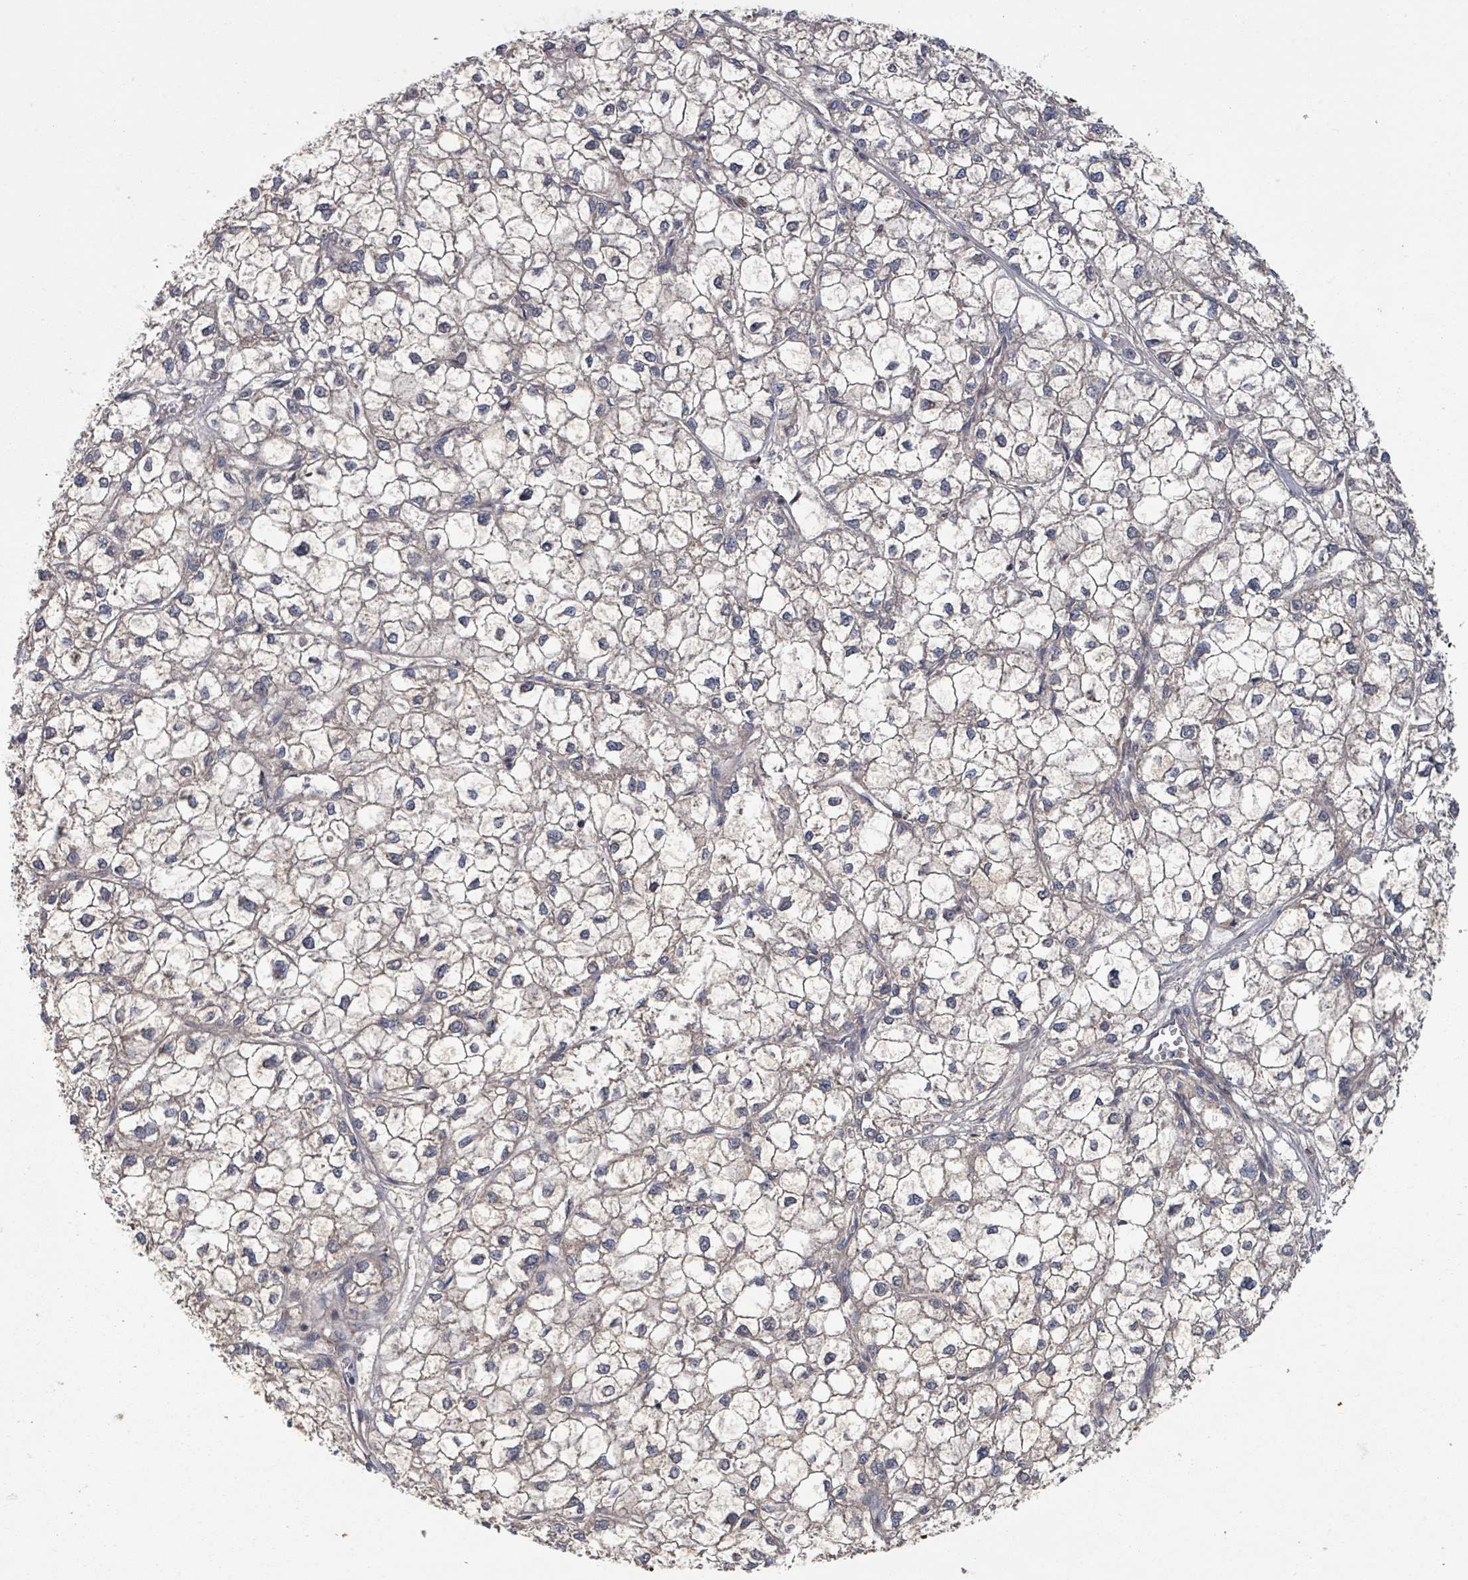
{"staining": {"intensity": "negative", "quantity": "none", "location": "none"}, "tissue": "liver cancer", "cell_type": "Tumor cells", "image_type": "cancer", "snomed": [{"axis": "morphology", "description": "Carcinoma, Hepatocellular, NOS"}, {"axis": "topography", "description": "Liver"}], "caption": "Photomicrograph shows no significant protein expression in tumor cells of liver hepatocellular carcinoma.", "gene": "GABBR1", "patient": {"sex": "female", "age": 43}}